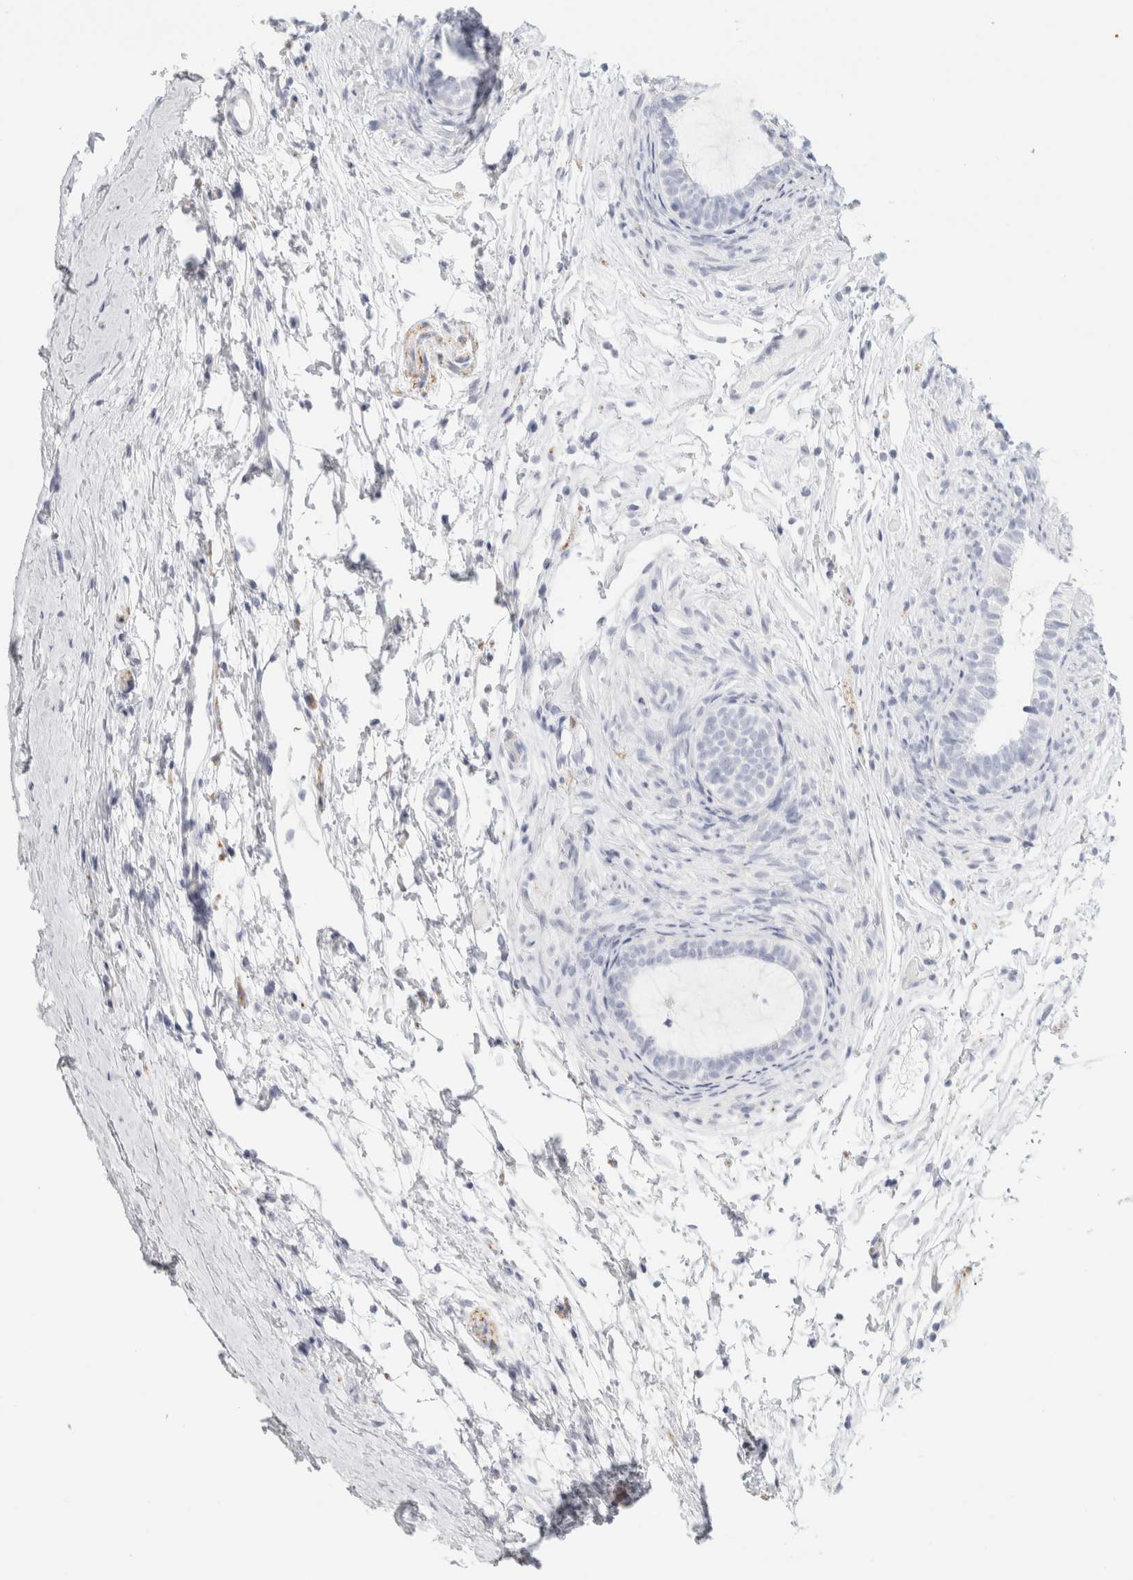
{"staining": {"intensity": "negative", "quantity": "none", "location": "none"}, "tissue": "epididymis", "cell_type": "Glandular cells", "image_type": "normal", "snomed": [{"axis": "morphology", "description": "Normal tissue, NOS"}, {"axis": "topography", "description": "Epididymis"}], "caption": "Glandular cells are negative for brown protein staining in unremarkable epididymis.", "gene": "RTN4", "patient": {"sex": "male", "age": 5}}